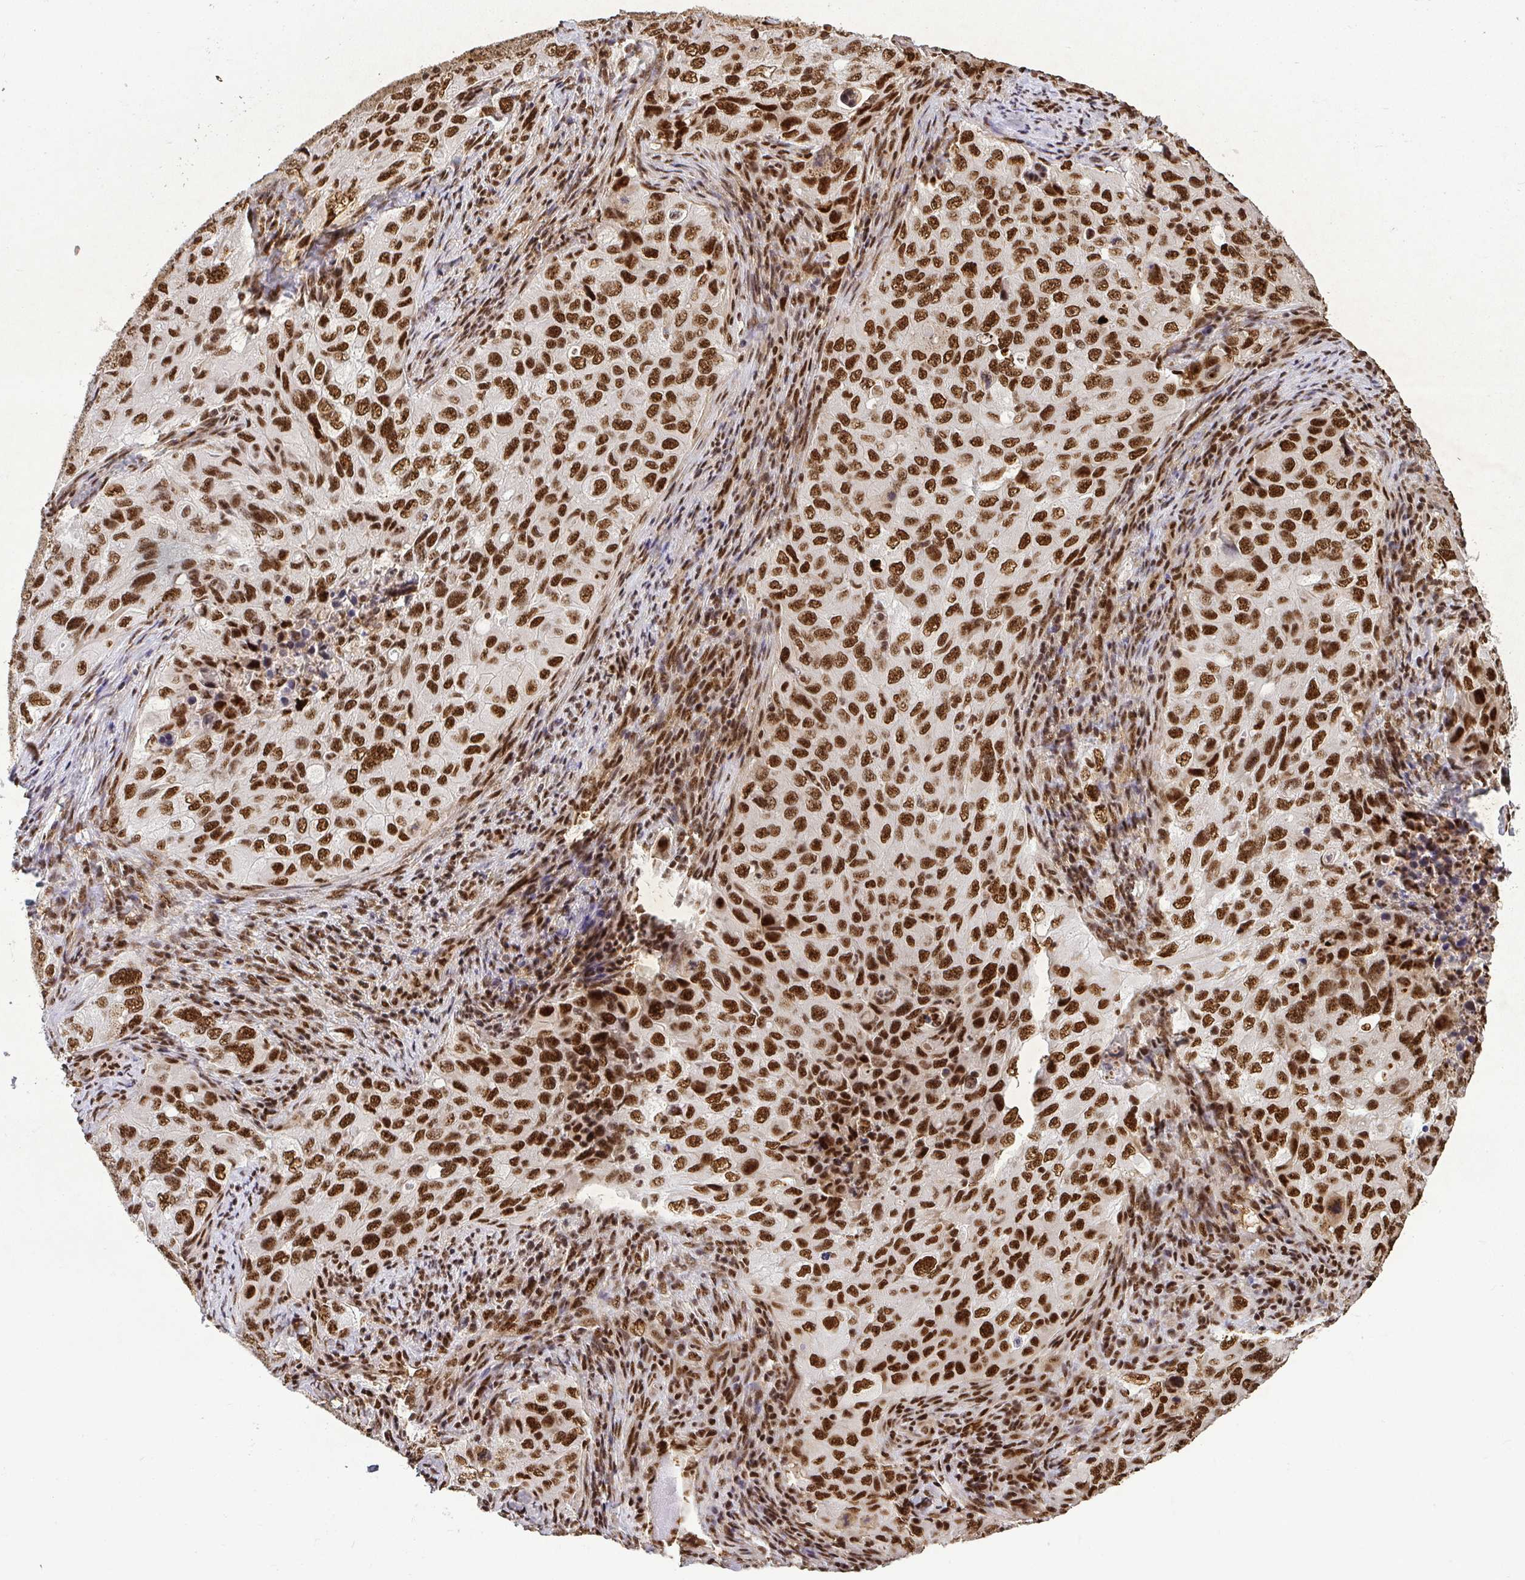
{"staining": {"intensity": "strong", "quantity": ">75%", "location": "nuclear"}, "tissue": "lung cancer", "cell_type": "Tumor cells", "image_type": "cancer", "snomed": [{"axis": "morphology", "description": "Adenocarcinoma, NOS"}, {"axis": "morphology", "description": "Adenocarcinoma, metastatic, NOS"}, {"axis": "topography", "description": "Lymph node"}, {"axis": "topography", "description": "Lung"}], "caption": "Immunohistochemical staining of human lung cancer reveals strong nuclear protein staining in about >75% of tumor cells.", "gene": "U2AF1", "patient": {"sex": "female", "age": 42}}